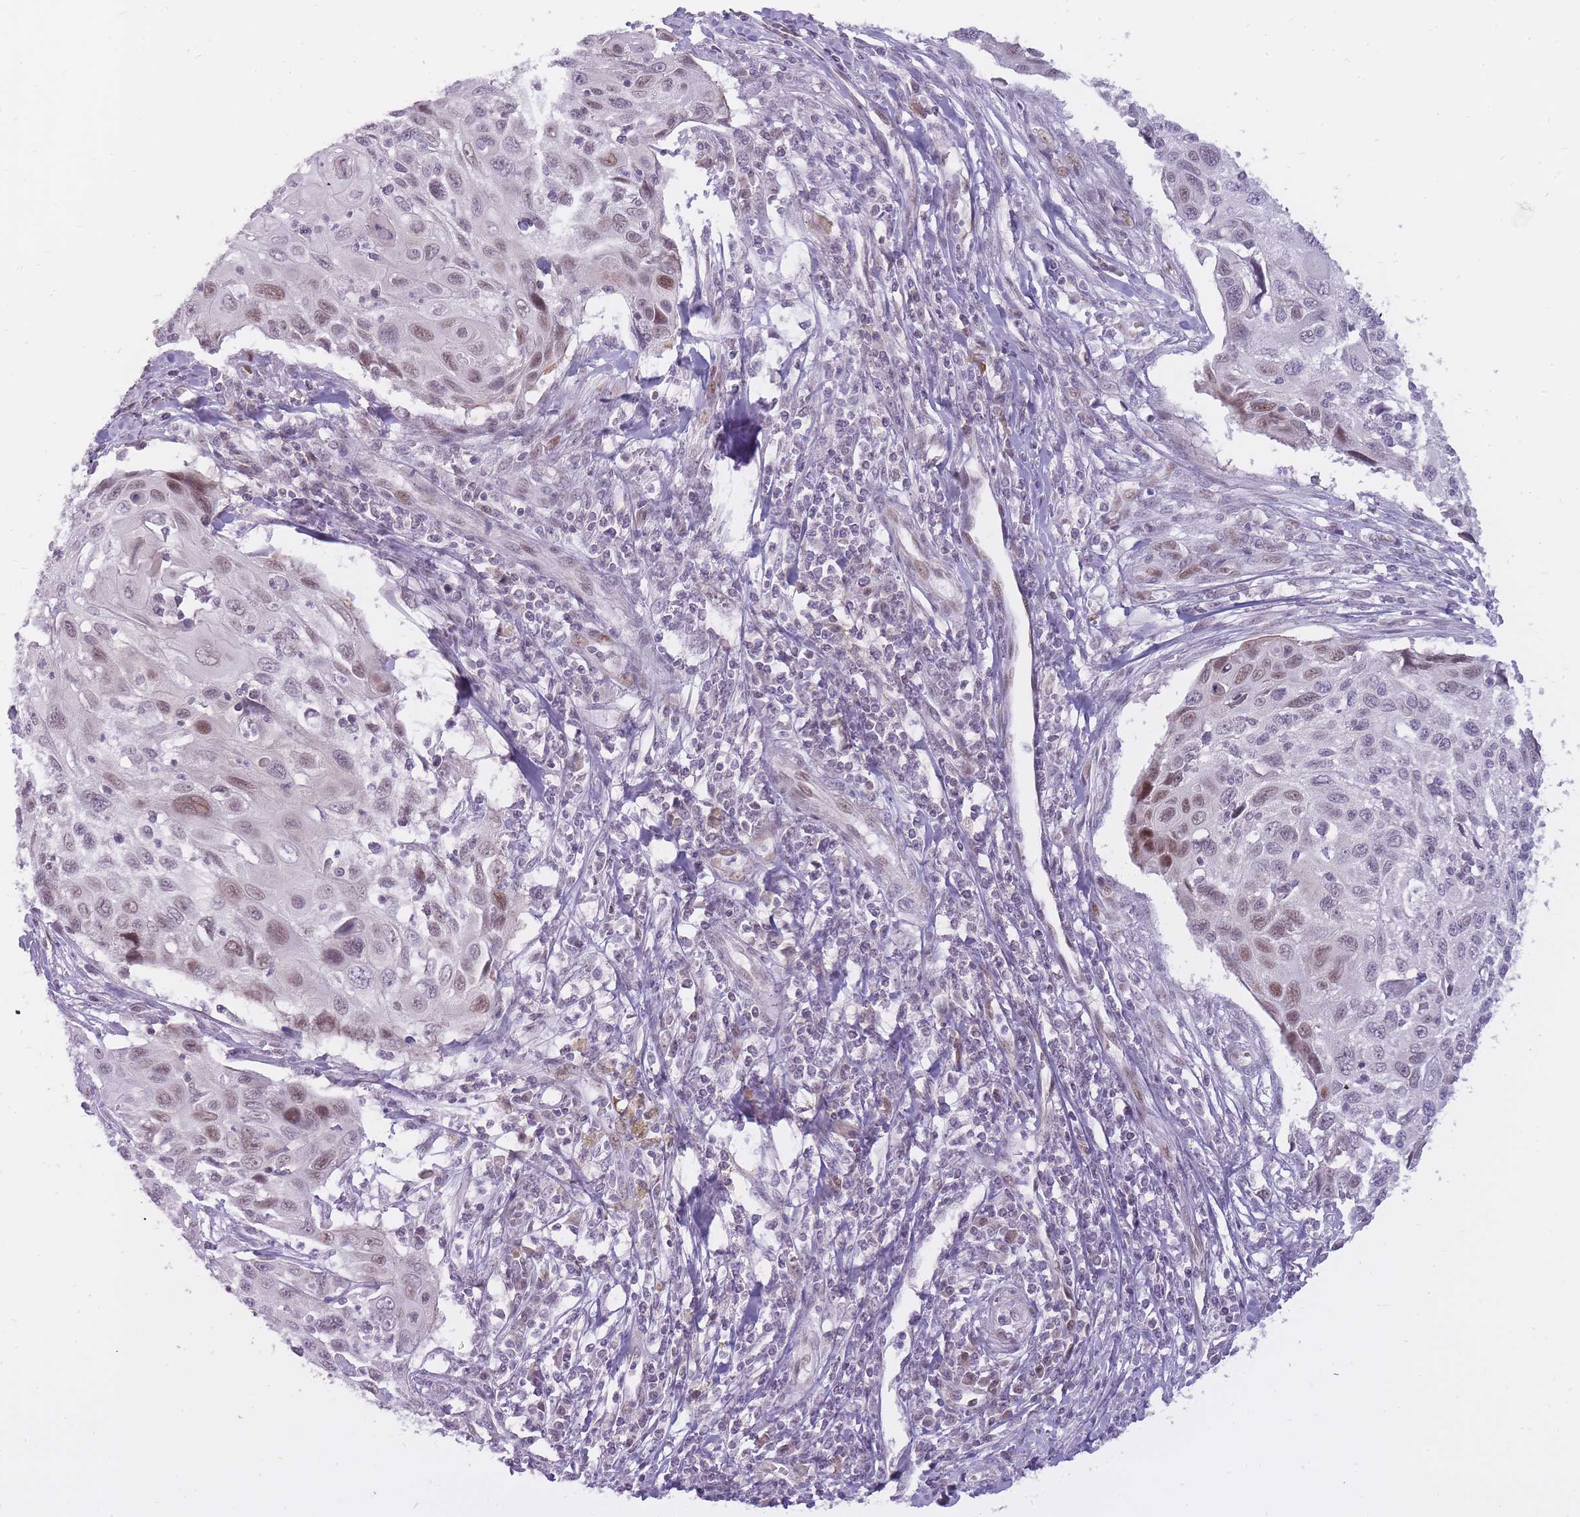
{"staining": {"intensity": "moderate", "quantity": "25%-75%", "location": "nuclear"}, "tissue": "cervical cancer", "cell_type": "Tumor cells", "image_type": "cancer", "snomed": [{"axis": "morphology", "description": "Squamous cell carcinoma, NOS"}, {"axis": "topography", "description": "Cervix"}], "caption": "Immunohistochemical staining of cervical cancer (squamous cell carcinoma) demonstrates medium levels of moderate nuclear positivity in about 25%-75% of tumor cells.", "gene": "POMZP3", "patient": {"sex": "female", "age": 70}}